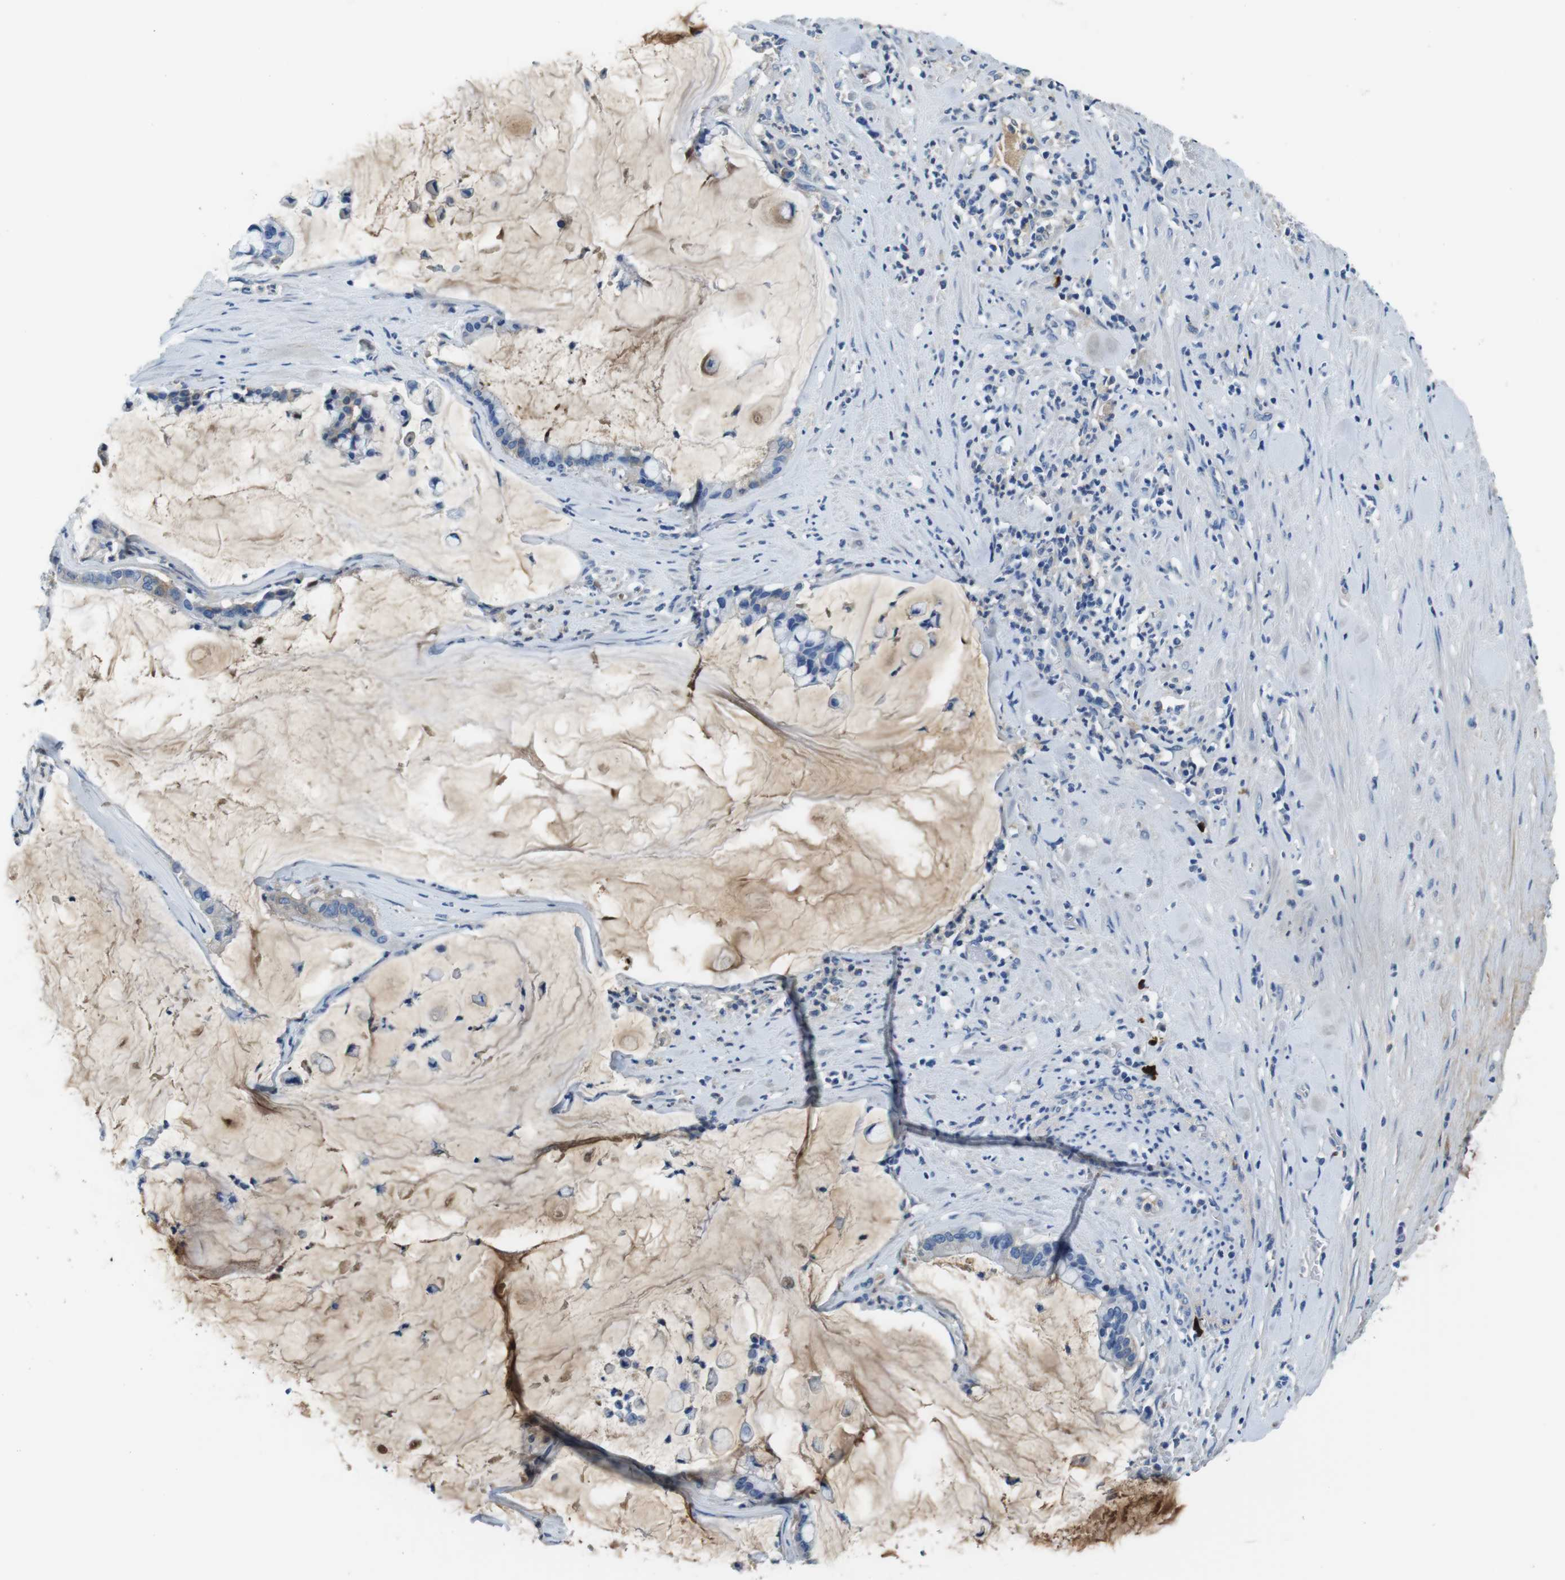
{"staining": {"intensity": "negative", "quantity": "none", "location": "none"}, "tissue": "pancreatic cancer", "cell_type": "Tumor cells", "image_type": "cancer", "snomed": [{"axis": "morphology", "description": "Adenocarcinoma, NOS"}, {"axis": "topography", "description": "Pancreas"}], "caption": "The immunohistochemistry (IHC) micrograph has no significant positivity in tumor cells of pancreatic cancer (adenocarcinoma) tissue.", "gene": "IGKC", "patient": {"sex": "male", "age": 41}}